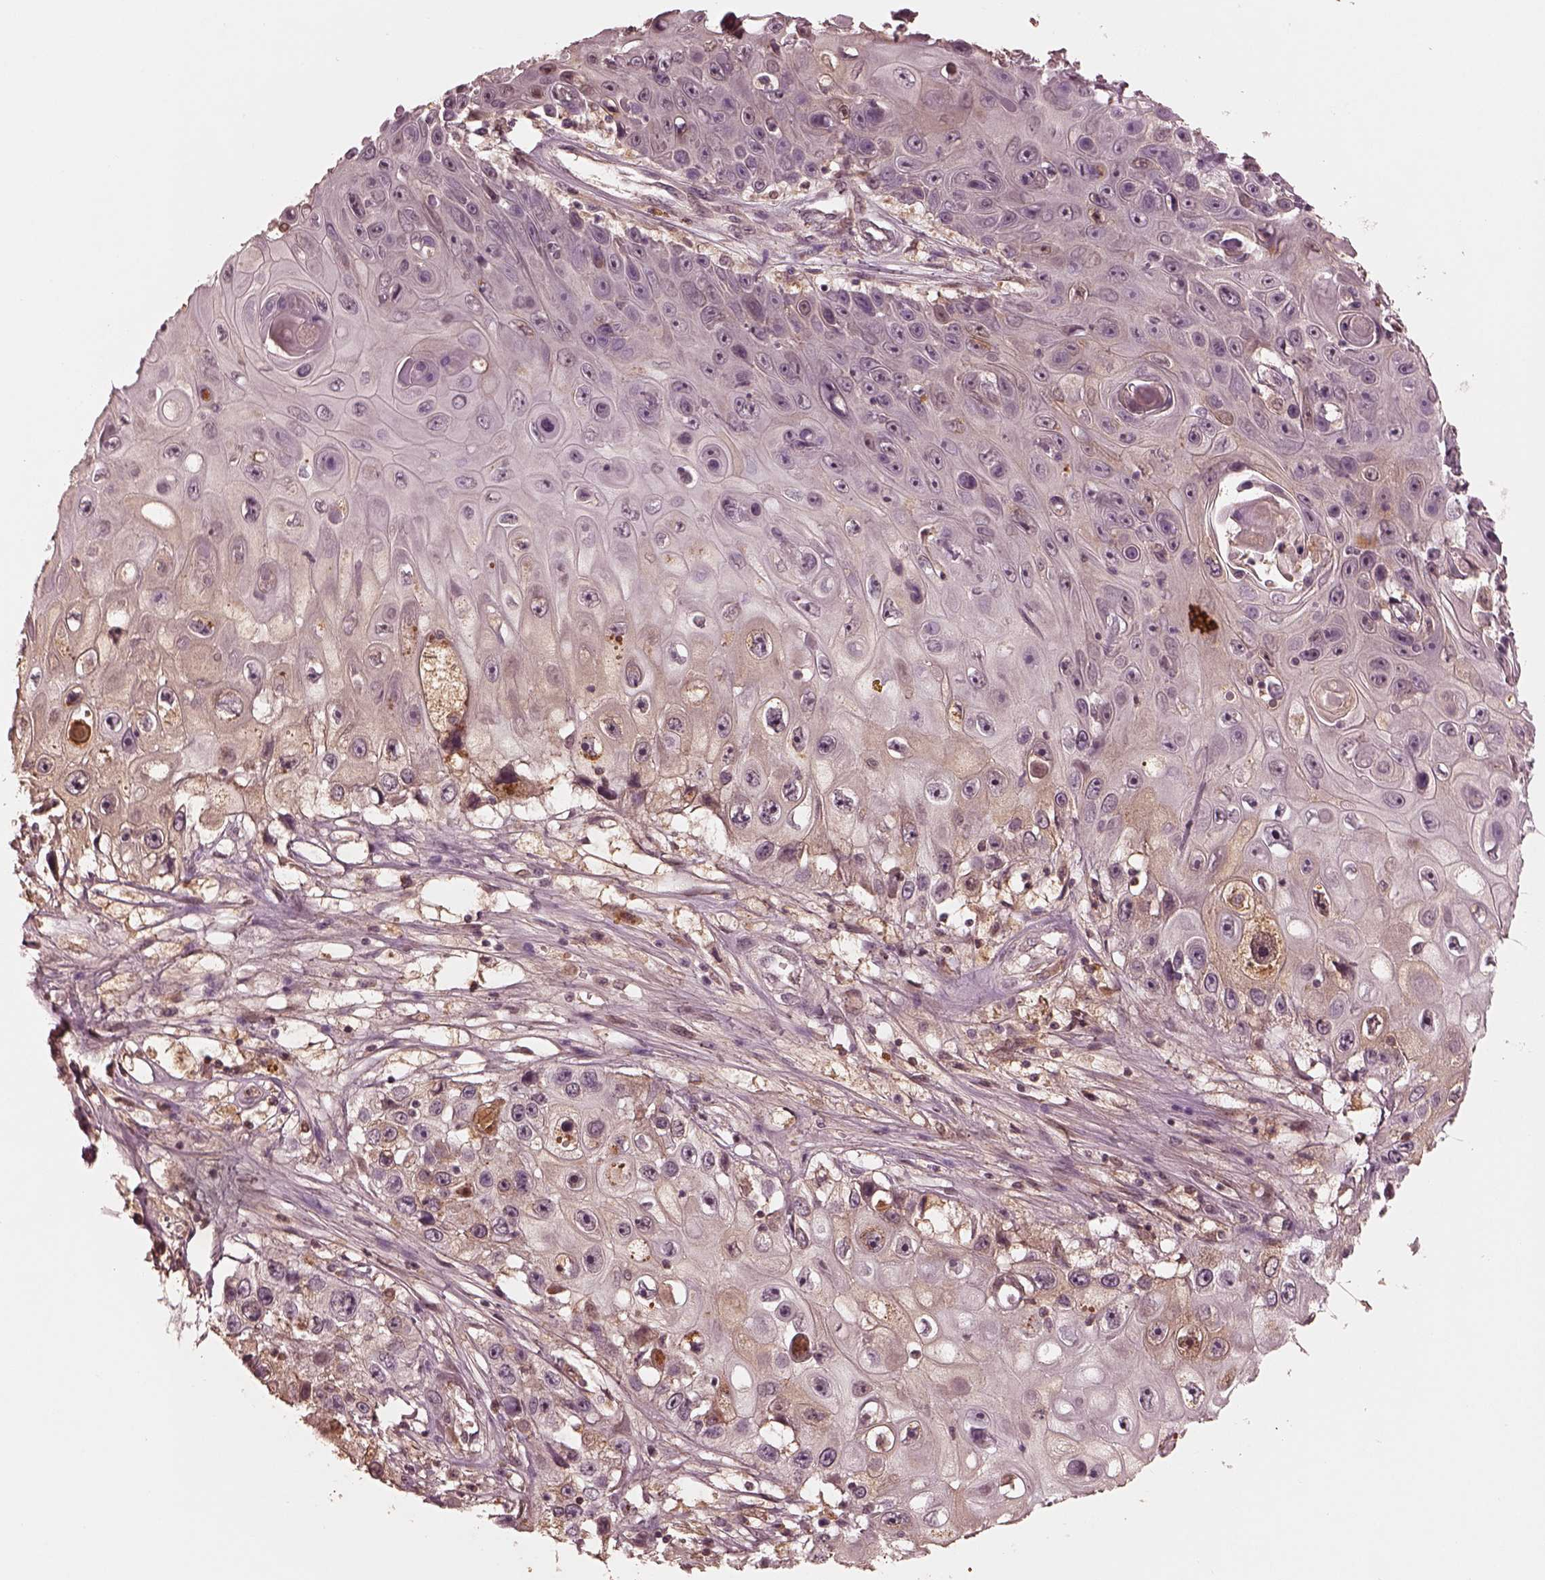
{"staining": {"intensity": "negative", "quantity": "none", "location": "none"}, "tissue": "skin cancer", "cell_type": "Tumor cells", "image_type": "cancer", "snomed": [{"axis": "morphology", "description": "Squamous cell carcinoma, NOS"}, {"axis": "topography", "description": "Skin"}], "caption": "Squamous cell carcinoma (skin) stained for a protein using immunohistochemistry displays no expression tumor cells.", "gene": "TF", "patient": {"sex": "male", "age": 82}}